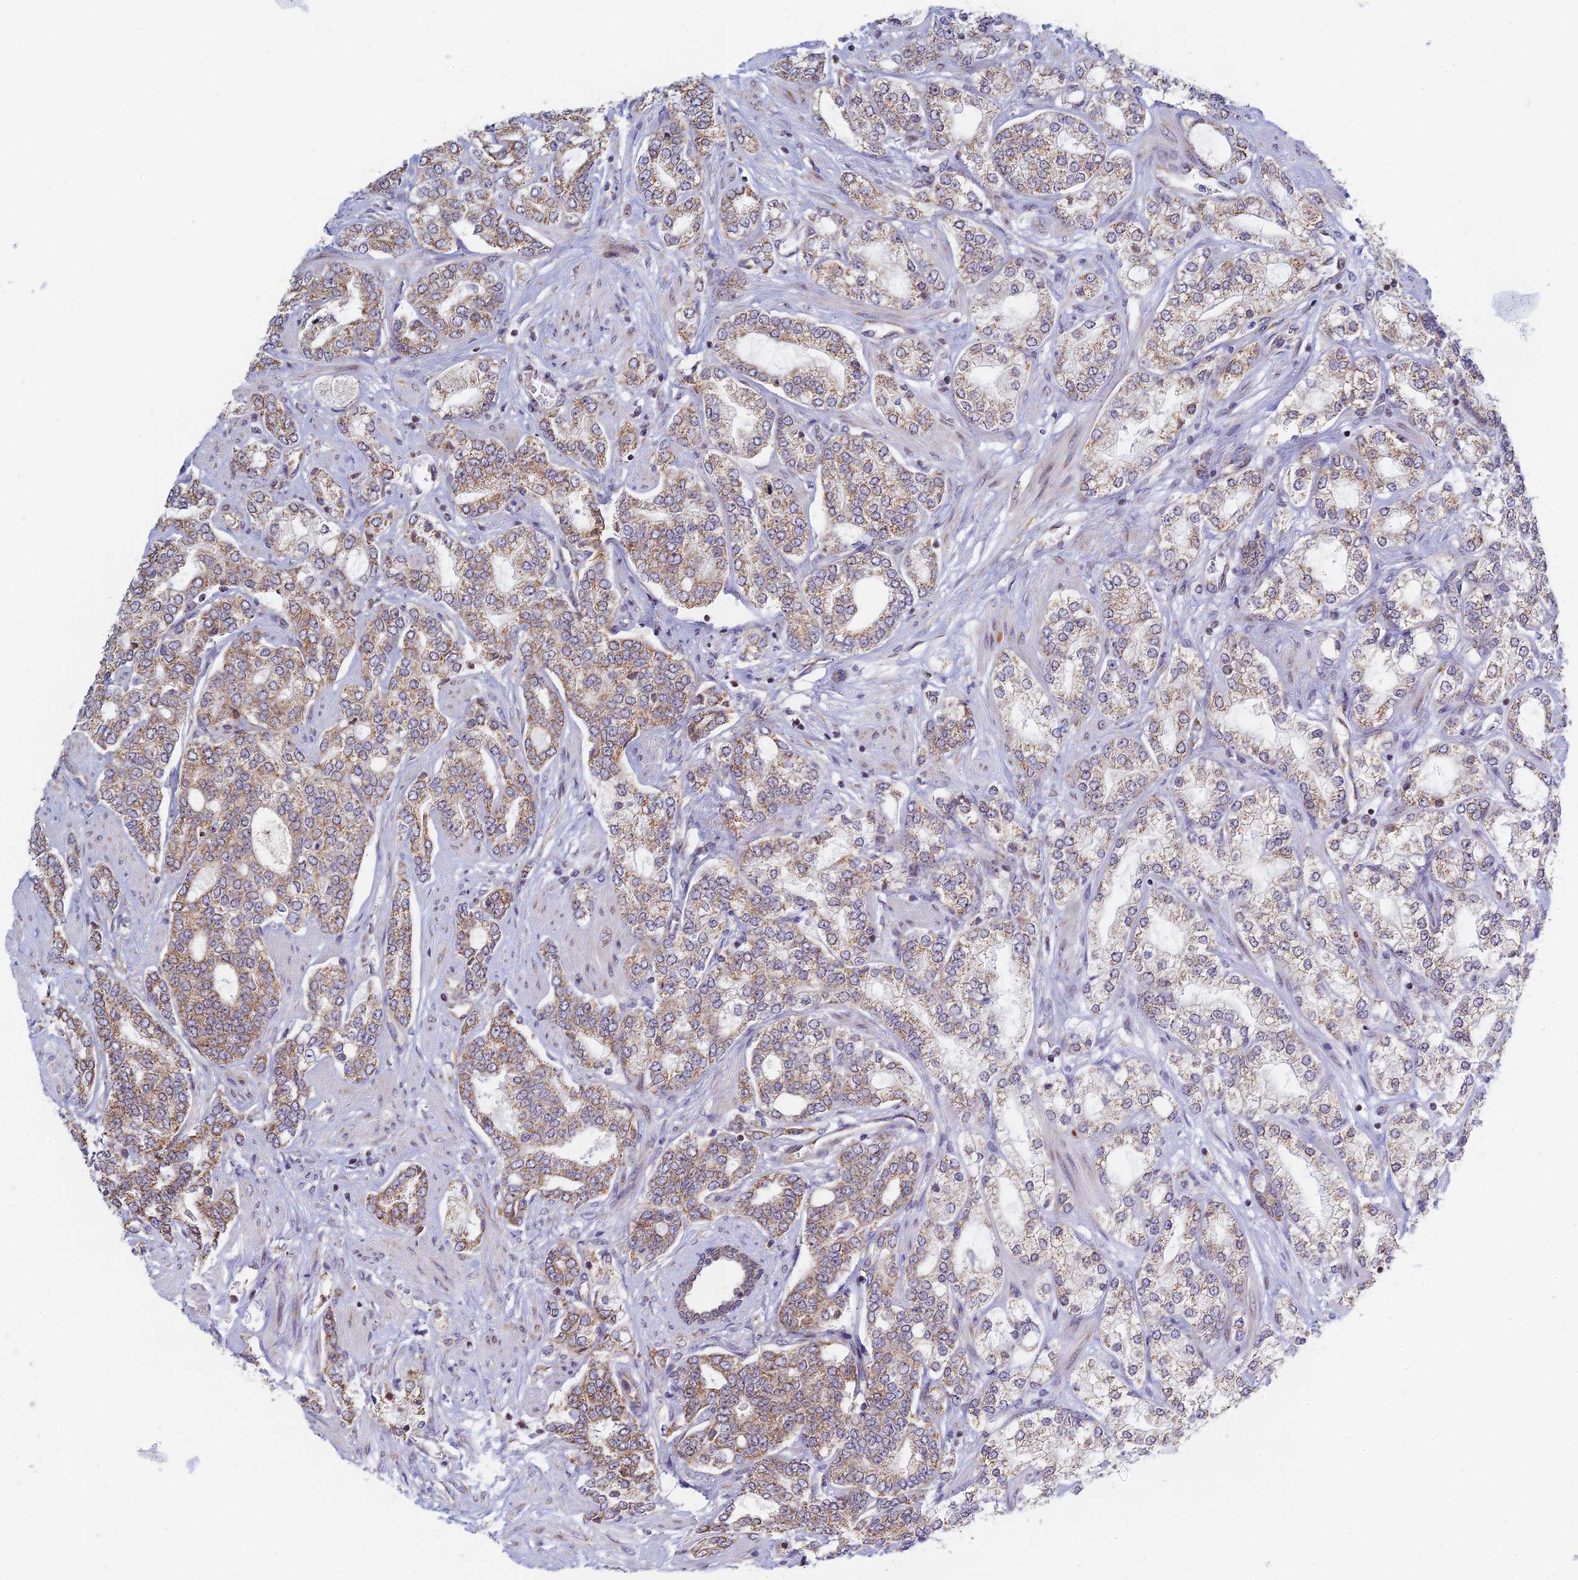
{"staining": {"intensity": "moderate", "quantity": "25%-75%", "location": "cytoplasmic/membranous"}, "tissue": "prostate cancer", "cell_type": "Tumor cells", "image_type": "cancer", "snomed": [{"axis": "morphology", "description": "Adenocarcinoma, High grade"}, {"axis": "topography", "description": "Prostate"}], "caption": "Prostate cancer stained with immunohistochemistry (IHC) exhibits moderate cytoplasmic/membranous expression in approximately 25%-75% of tumor cells.", "gene": "HOOK2", "patient": {"sex": "male", "age": 64}}